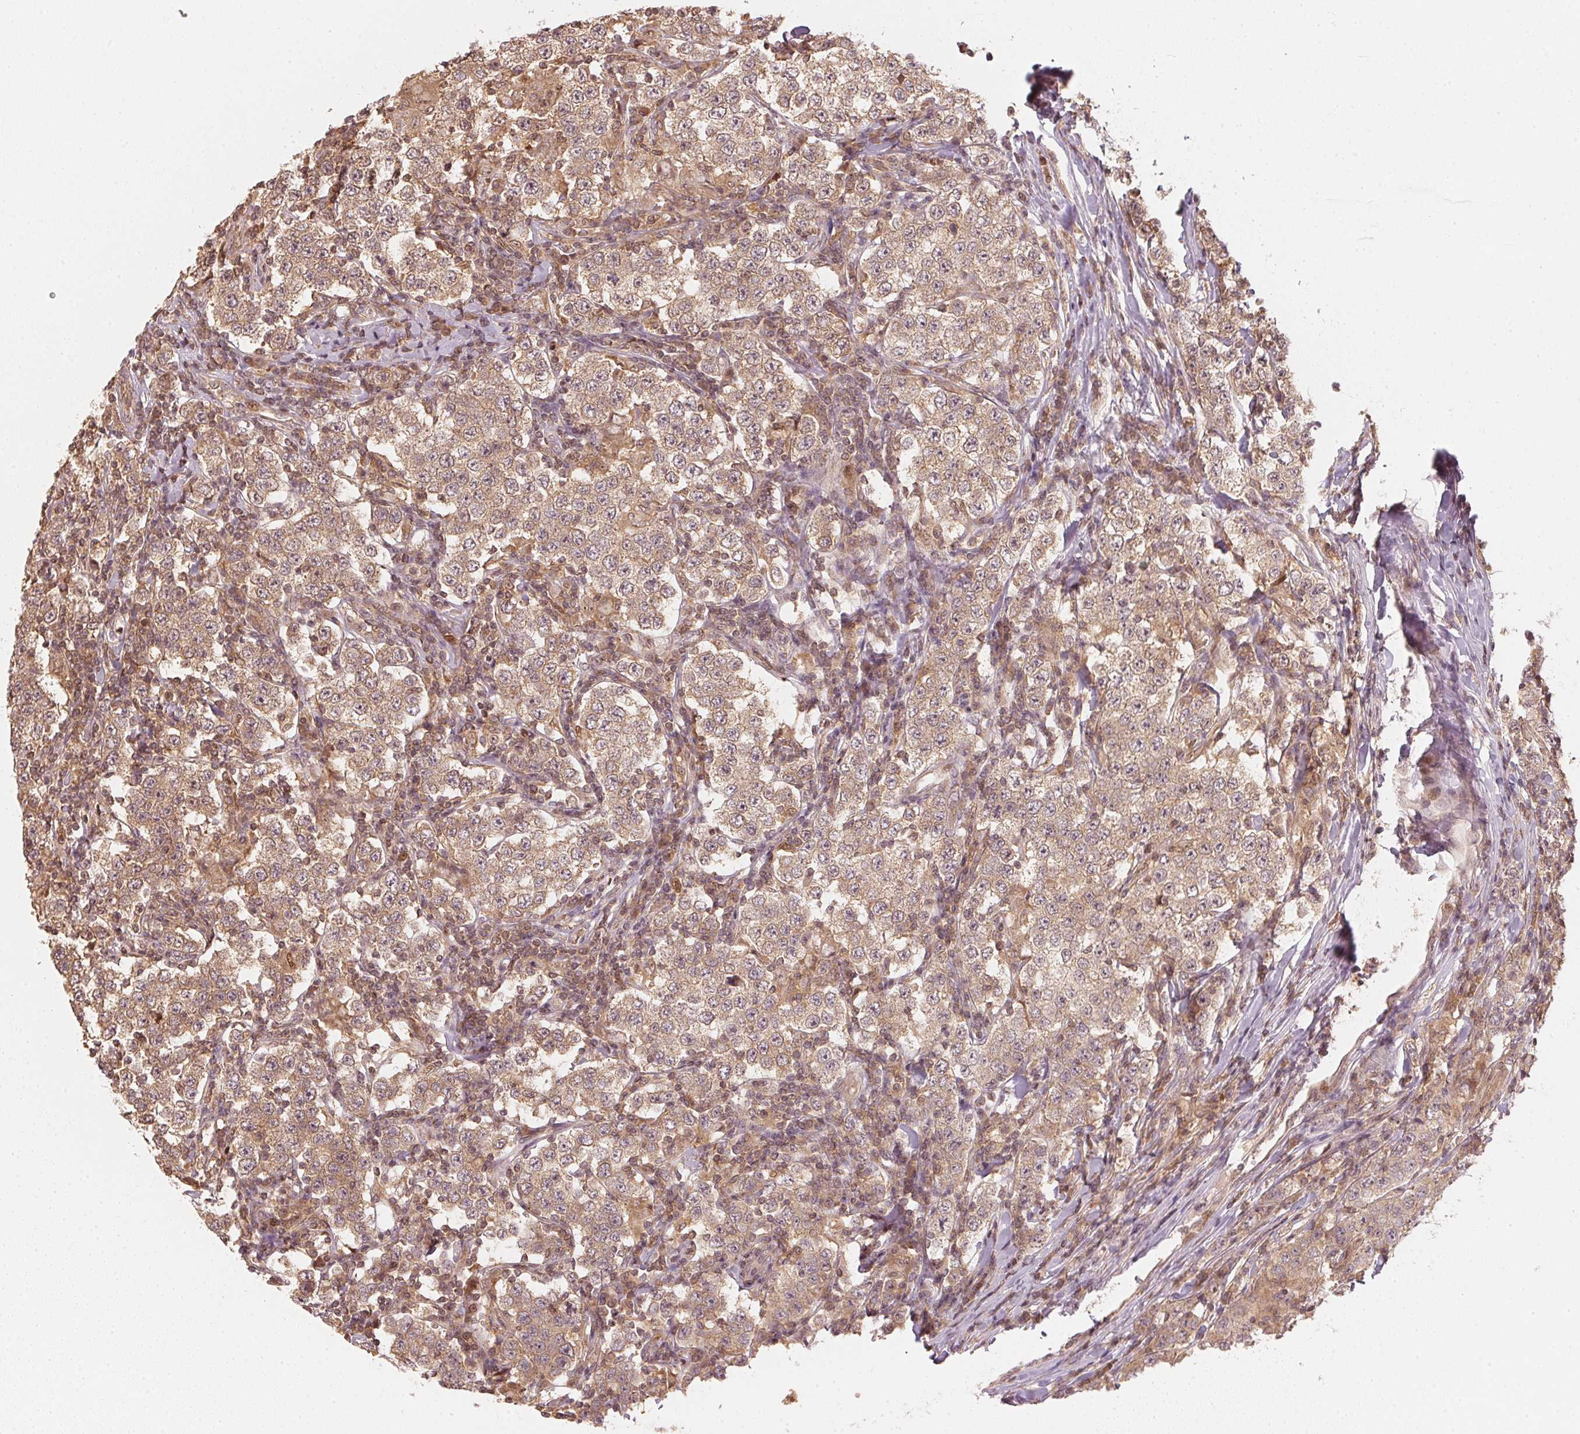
{"staining": {"intensity": "moderate", "quantity": ">75%", "location": "cytoplasmic/membranous,nuclear"}, "tissue": "testis cancer", "cell_type": "Tumor cells", "image_type": "cancer", "snomed": [{"axis": "morphology", "description": "Seminoma, NOS"}, {"axis": "morphology", "description": "Carcinoma, Embryonal, NOS"}, {"axis": "topography", "description": "Testis"}], "caption": "This image exhibits immunohistochemistry (IHC) staining of embryonal carcinoma (testis), with medium moderate cytoplasmic/membranous and nuclear positivity in approximately >75% of tumor cells.", "gene": "UBE2L3", "patient": {"sex": "male", "age": 41}}